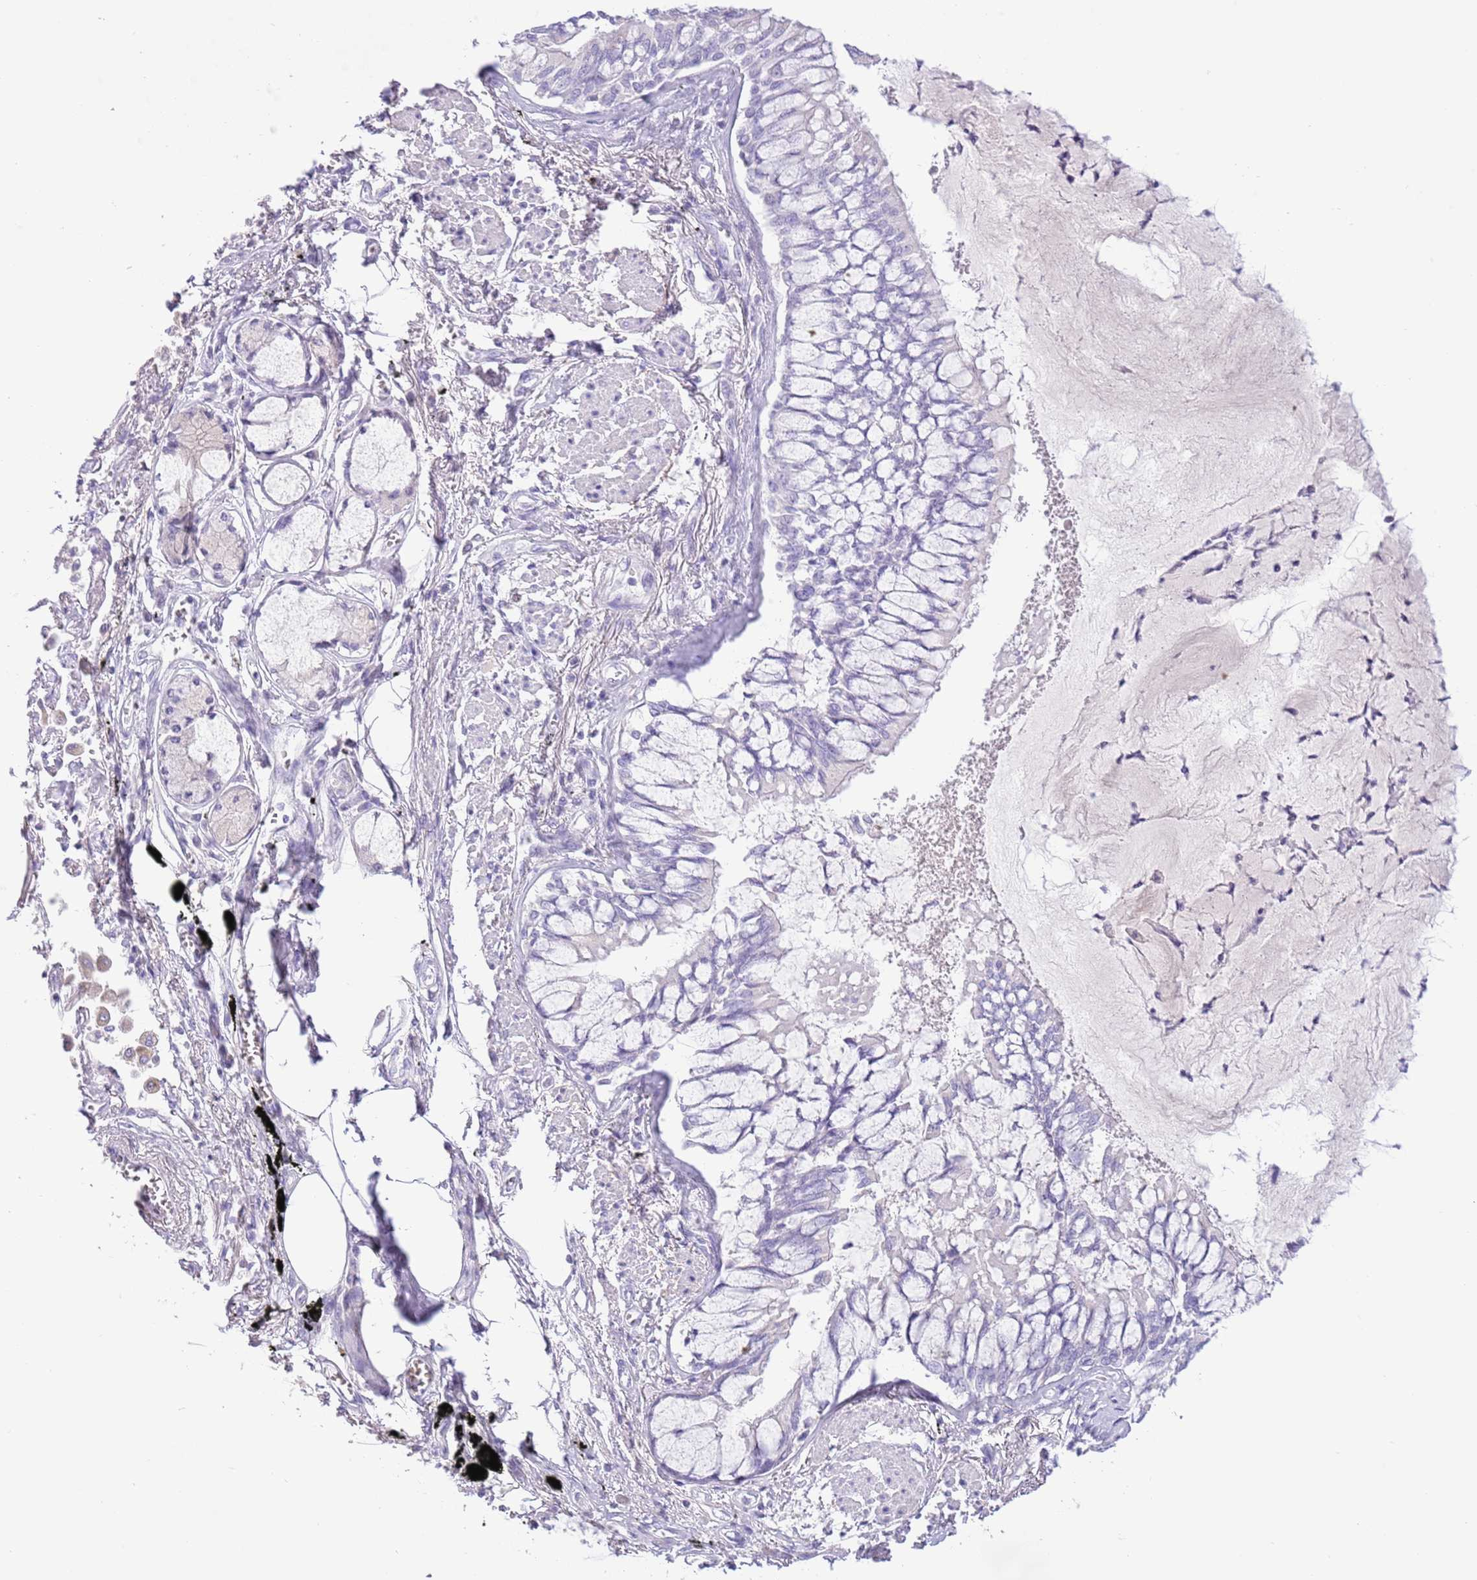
{"staining": {"intensity": "negative", "quantity": "none", "location": "none"}, "tissue": "lung cancer", "cell_type": "Tumor cells", "image_type": "cancer", "snomed": [{"axis": "morphology", "description": "Adenocarcinoma, NOS"}, {"axis": "topography", "description": "Lung"}], "caption": "There is no significant staining in tumor cells of adenocarcinoma (lung).", "gene": "TOX2", "patient": {"sex": "male", "age": 67}}